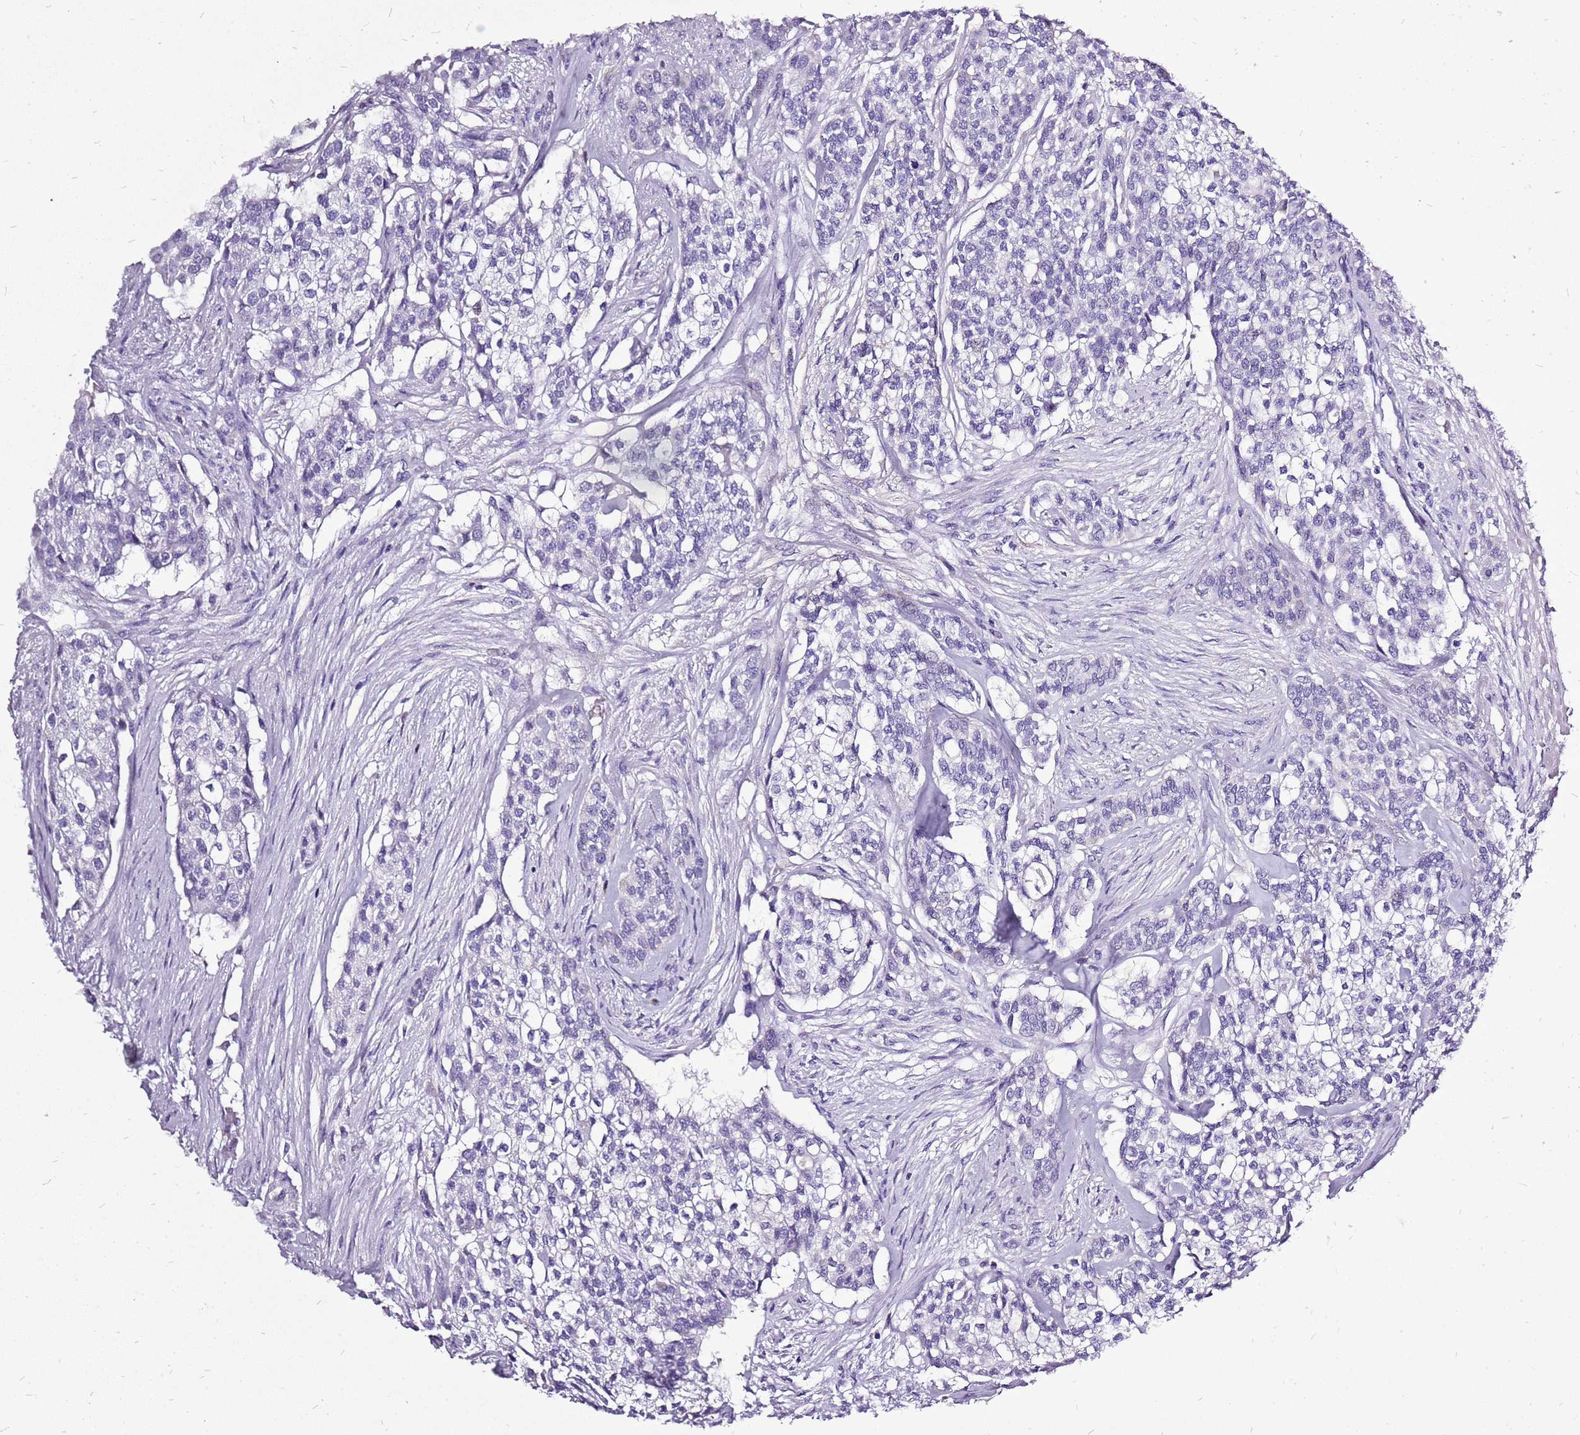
{"staining": {"intensity": "negative", "quantity": "none", "location": "none"}, "tissue": "head and neck cancer", "cell_type": "Tumor cells", "image_type": "cancer", "snomed": [{"axis": "morphology", "description": "Adenocarcinoma, NOS"}, {"axis": "topography", "description": "Head-Neck"}], "caption": "An image of human head and neck cancer is negative for staining in tumor cells.", "gene": "ACSS3", "patient": {"sex": "male", "age": 81}}